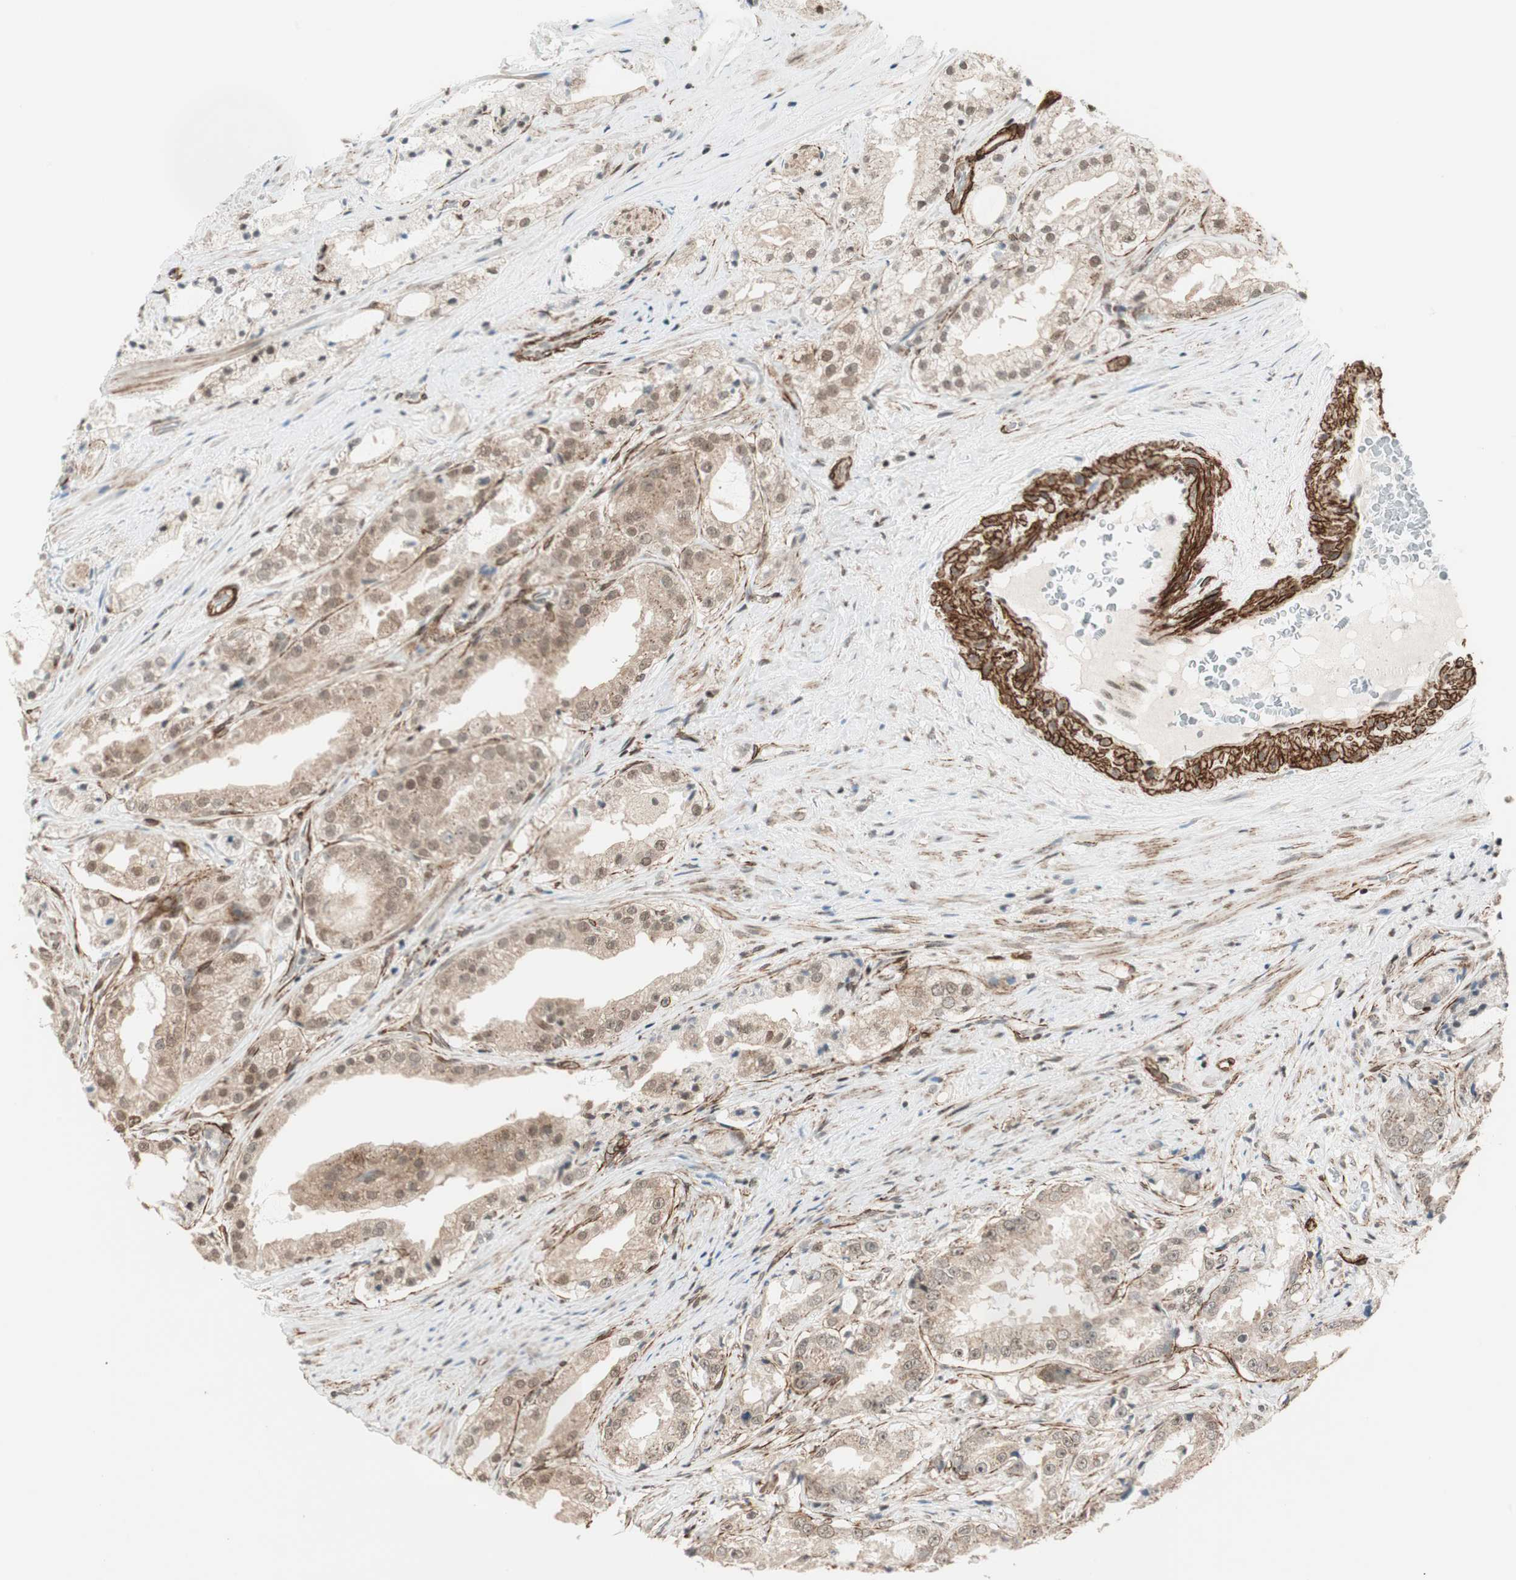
{"staining": {"intensity": "moderate", "quantity": ">75%", "location": "cytoplasmic/membranous,nuclear"}, "tissue": "prostate cancer", "cell_type": "Tumor cells", "image_type": "cancer", "snomed": [{"axis": "morphology", "description": "Adenocarcinoma, High grade"}, {"axis": "topography", "description": "Prostate"}], "caption": "The histopathology image shows a brown stain indicating the presence of a protein in the cytoplasmic/membranous and nuclear of tumor cells in prostate cancer (high-grade adenocarcinoma).", "gene": "CDK19", "patient": {"sex": "male", "age": 73}}